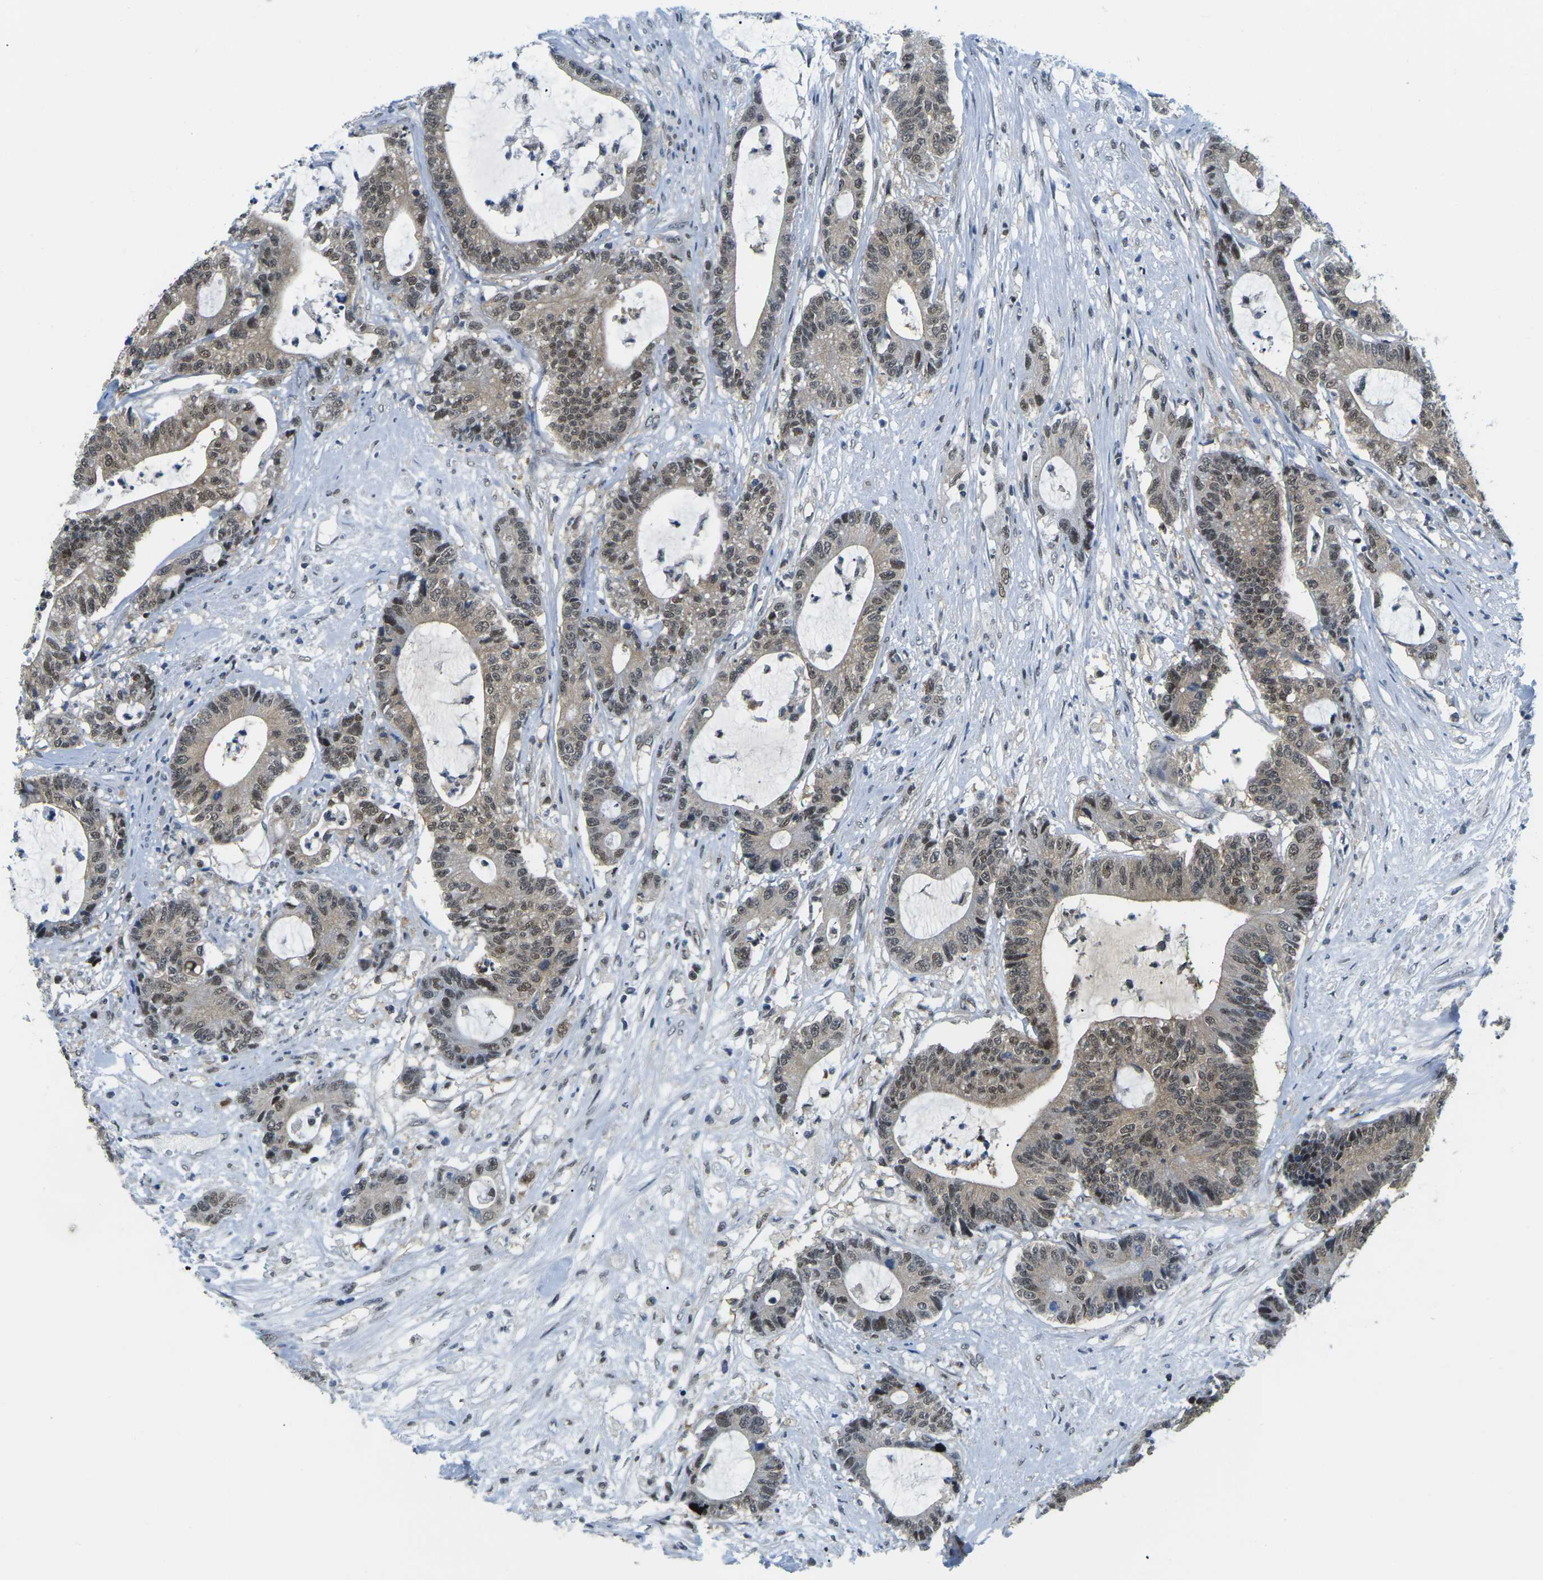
{"staining": {"intensity": "moderate", "quantity": ">75%", "location": "cytoplasmic/membranous,nuclear"}, "tissue": "colorectal cancer", "cell_type": "Tumor cells", "image_type": "cancer", "snomed": [{"axis": "morphology", "description": "Adenocarcinoma, NOS"}, {"axis": "topography", "description": "Colon"}], "caption": "Immunohistochemical staining of human colorectal cancer demonstrates moderate cytoplasmic/membranous and nuclear protein expression in approximately >75% of tumor cells.", "gene": "UBA7", "patient": {"sex": "female", "age": 84}}